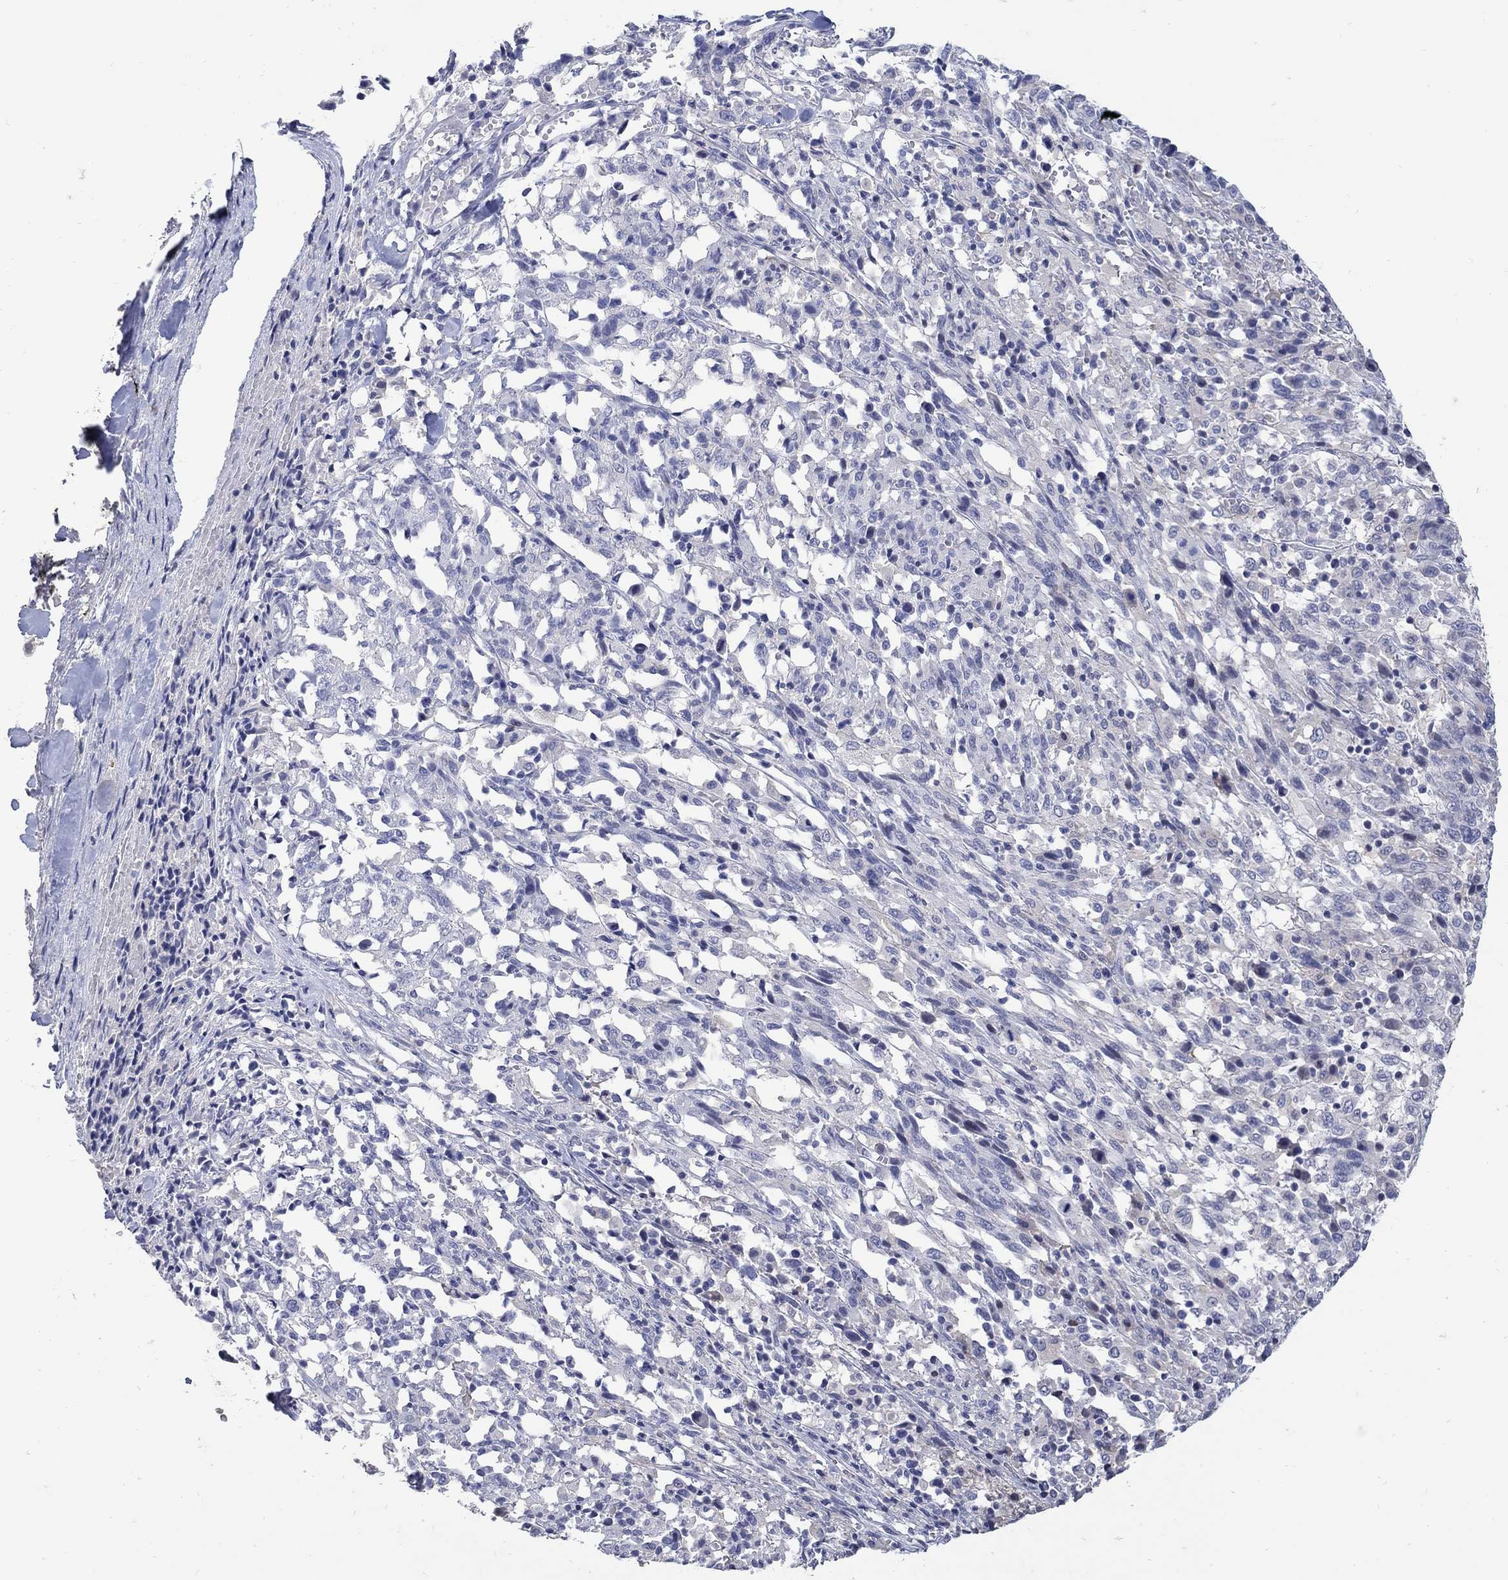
{"staining": {"intensity": "negative", "quantity": "none", "location": "none"}, "tissue": "melanoma", "cell_type": "Tumor cells", "image_type": "cancer", "snomed": [{"axis": "morphology", "description": "Malignant melanoma, NOS"}, {"axis": "topography", "description": "Skin"}], "caption": "Immunohistochemistry (IHC) of human malignant melanoma displays no expression in tumor cells. The staining is performed using DAB (3,3'-diaminobenzidine) brown chromogen with nuclei counter-stained in using hematoxylin.", "gene": "CETN1", "patient": {"sex": "female", "age": 91}}